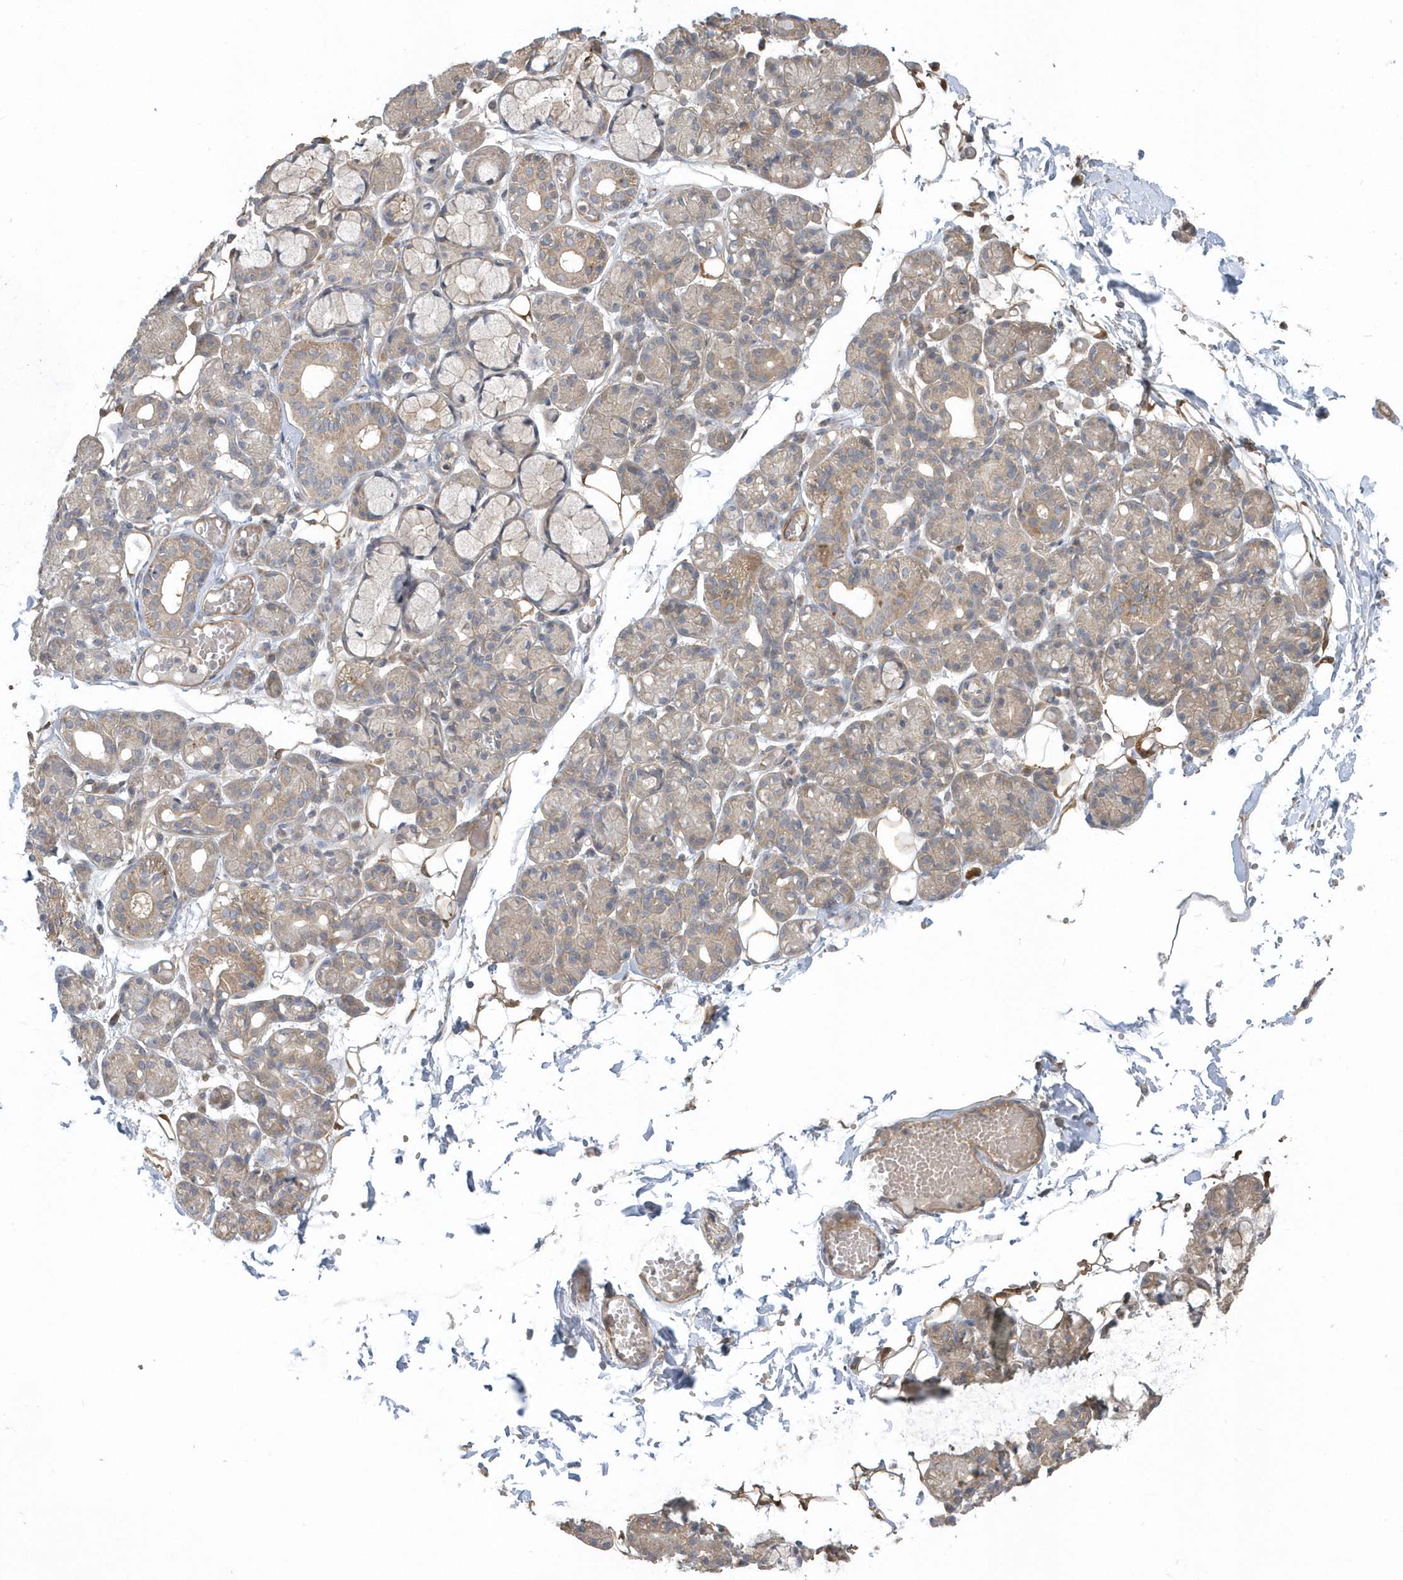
{"staining": {"intensity": "weak", "quantity": "25%-75%", "location": "cytoplasmic/membranous"}, "tissue": "salivary gland", "cell_type": "Glandular cells", "image_type": "normal", "snomed": [{"axis": "morphology", "description": "Normal tissue, NOS"}, {"axis": "topography", "description": "Salivary gland"}], "caption": "Salivary gland stained with DAB IHC displays low levels of weak cytoplasmic/membranous expression in about 25%-75% of glandular cells.", "gene": "ACTR1A", "patient": {"sex": "male", "age": 63}}